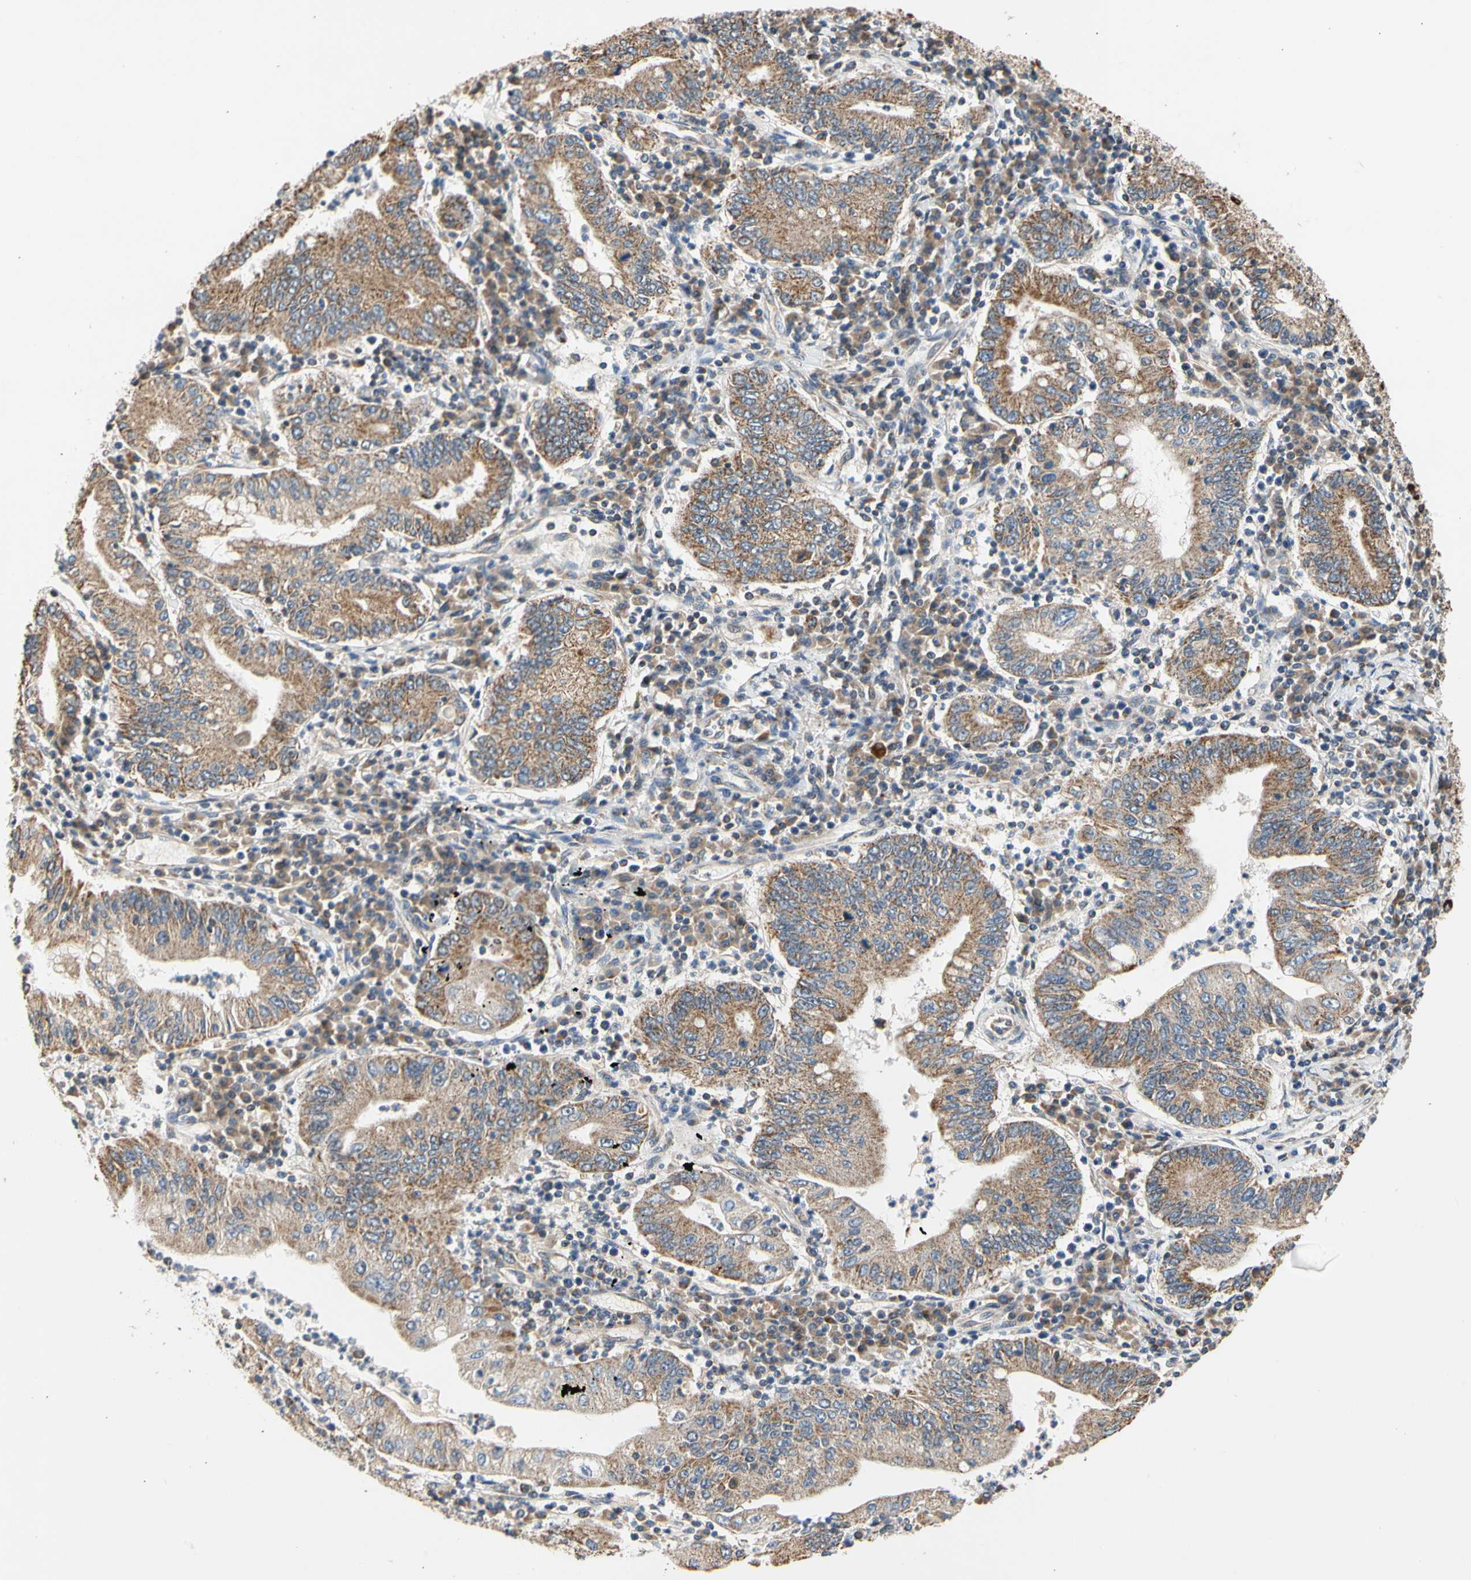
{"staining": {"intensity": "moderate", "quantity": ">75%", "location": "cytoplasmic/membranous"}, "tissue": "stomach cancer", "cell_type": "Tumor cells", "image_type": "cancer", "snomed": [{"axis": "morphology", "description": "Normal tissue, NOS"}, {"axis": "morphology", "description": "Adenocarcinoma, NOS"}, {"axis": "topography", "description": "Esophagus"}, {"axis": "topography", "description": "Stomach, upper"}, {"axis": "topography", "description": "Peripheral nerve tissue"}], "caption": "IHC photomicrograph of human stomach cancer (adenocarcinoma) stained for a protein (brown), which displays medium levels of moderate cytoplasmic/membranous expression in approximately >75% of tumor cells.", "gene": "KHDC4", "patient": {"sex": "male", "age": 62}}